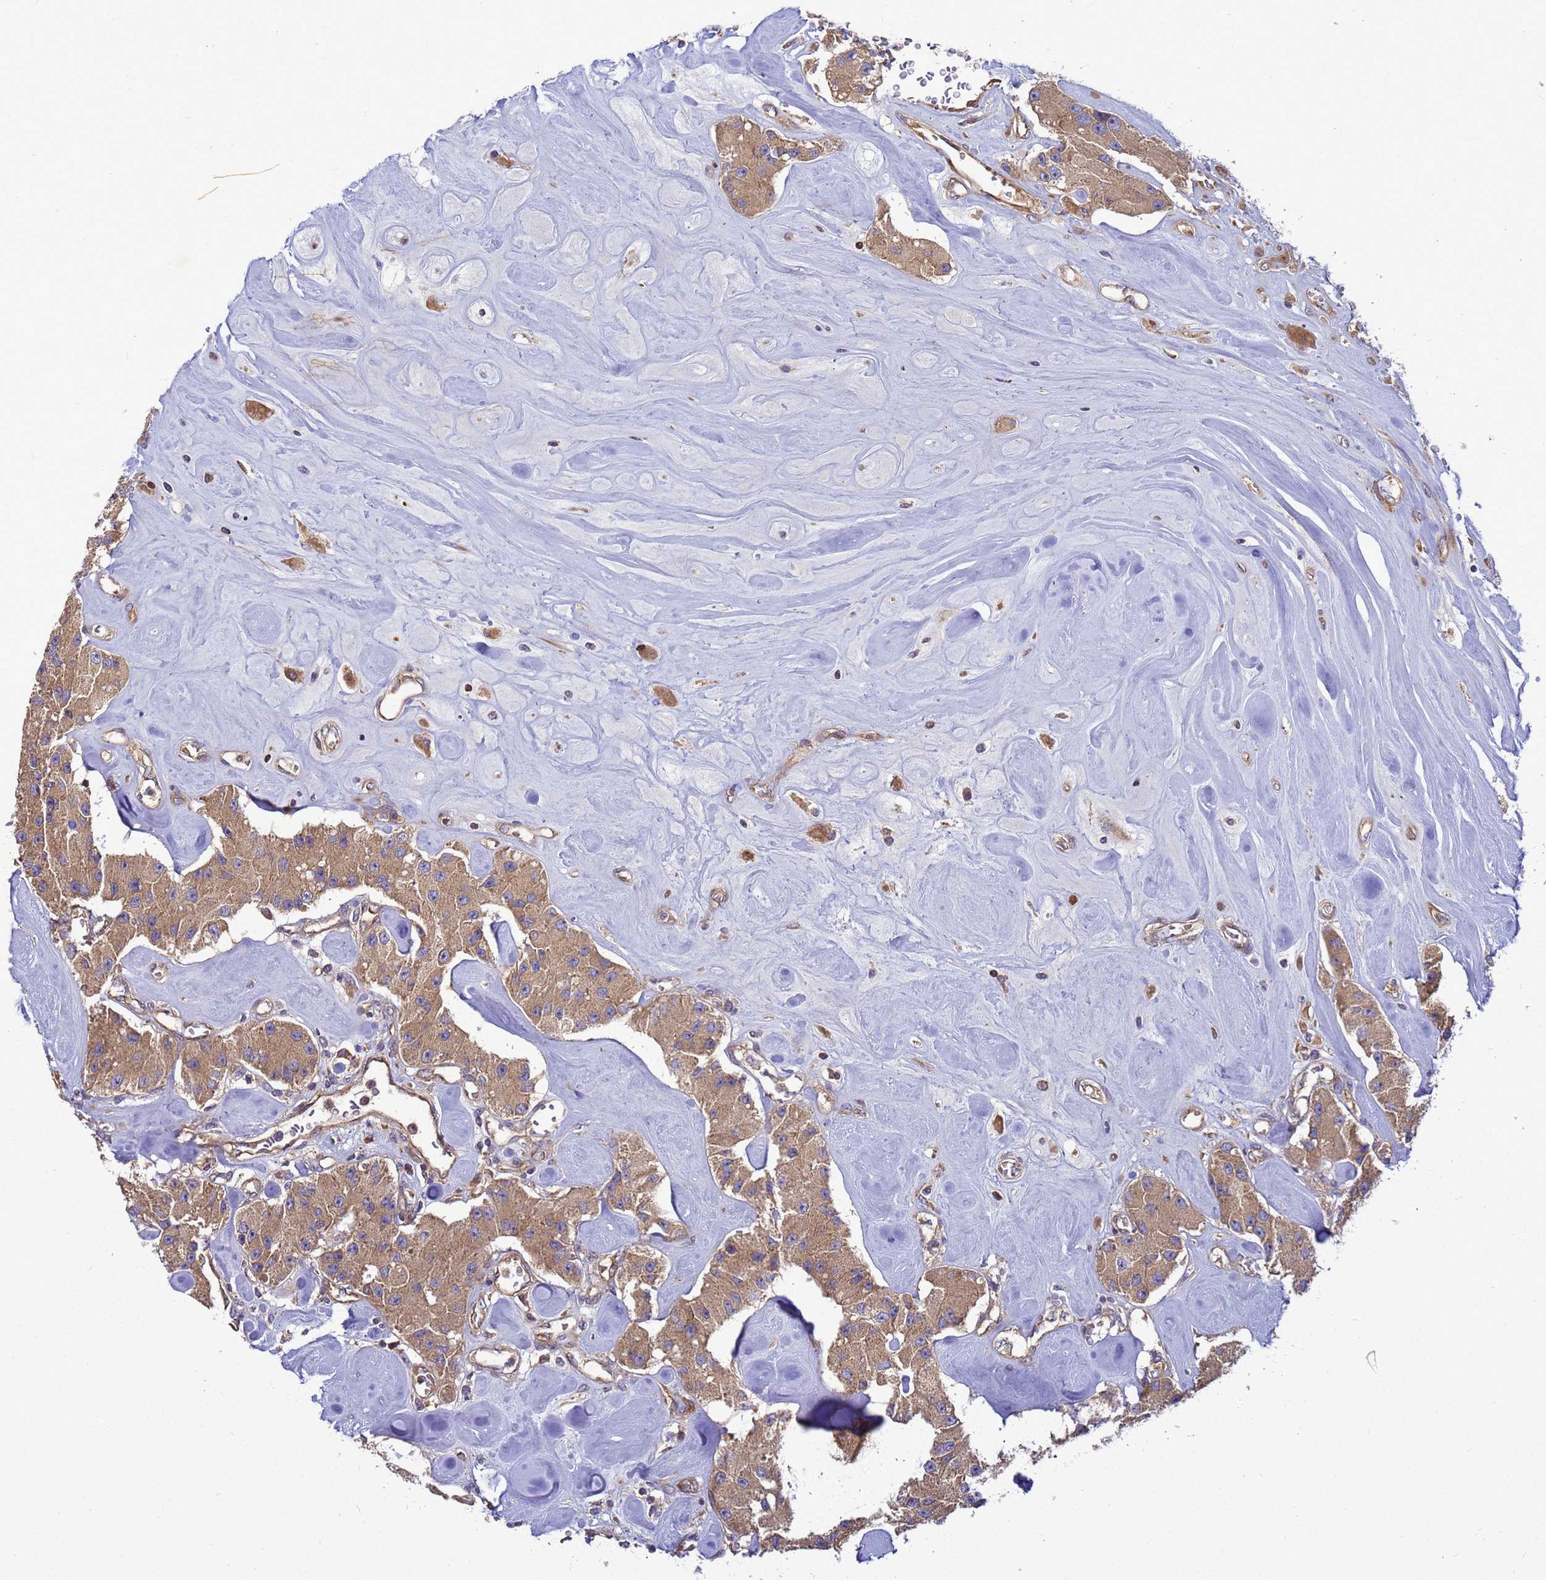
{"staining": {"intensity": "moderate", "quantity": ">75%", "location": "cytoplasmic/membranous"}, "tissue": "carcinoid", "cell_type": "Tumor cells", "image_type": "cancer", "snomed": [{"axis": "morphology", "description": "Carcinoid, malignant, NOS"}, {"axis": "topography", "description": "Pancreas"}], "caption": "Moderate cytoplasmic/membranous staining is appreciated in about >75% of tumor cells in malignant carcinoid.", "gene": "BECN1", "patient": {"sex": "male", "age": 41}}